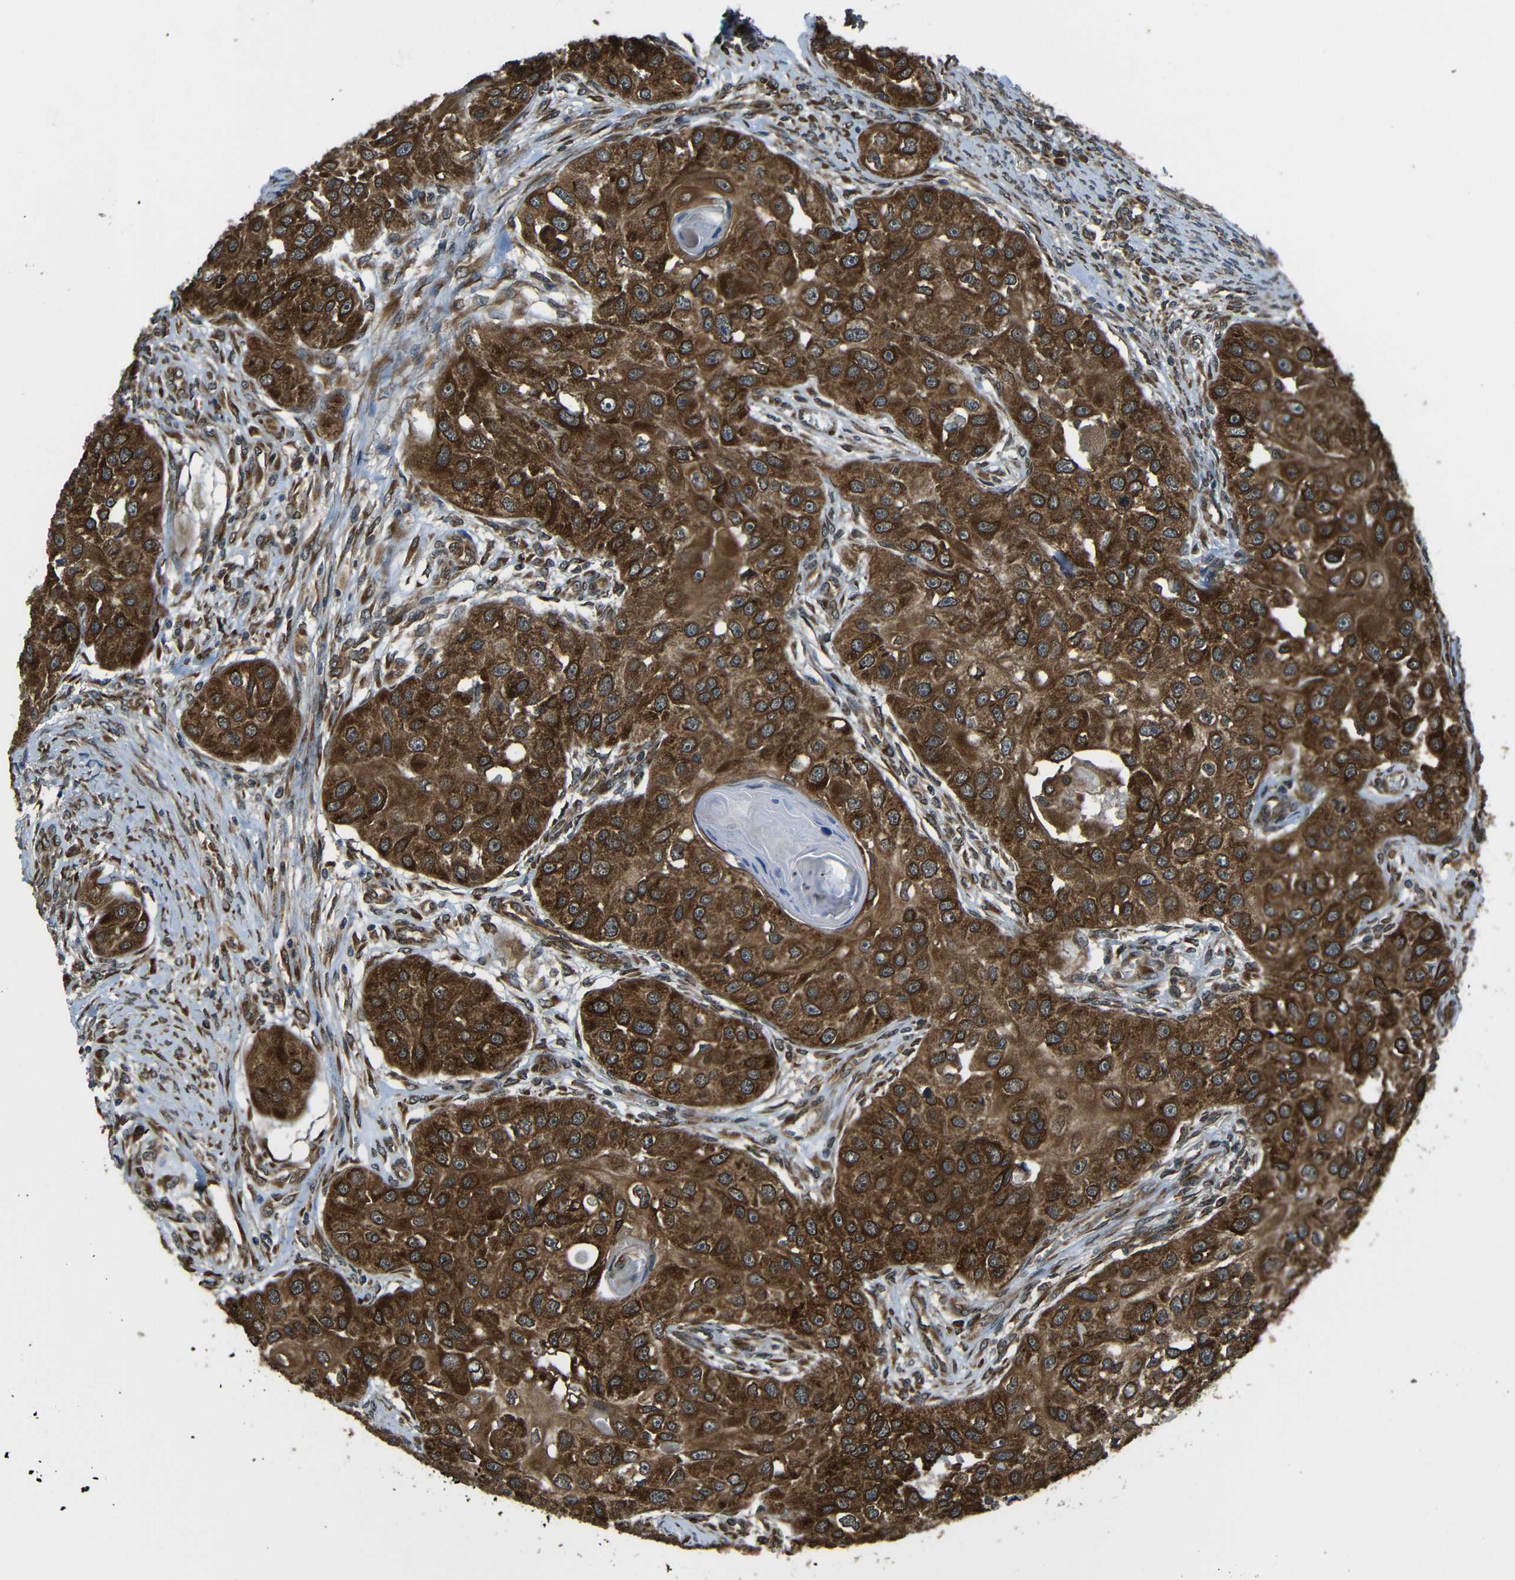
{"staining": {"intensity": "strong", "quantity": "25%-75%", "location": "cytoplasmic/membranous"}, "tissue": "head and neck cancer", "cell_type": "Tumor cells", "image_type": "cancer", "snomed": [{"axis": "morphology", "description": "Normal tissue, NOS"}, {"axis": "morphology", "description": "Squamous cell carcinoma, NOS"}, {"axis": "topography", "description": "Skeletal muscle"}, {"axis": "topography", "description": "Head-Neck"}], "caption": "Head and neck cancer (squamous cell carcinoma) stained with DAB (3,3'-diaminobenzidine) immunohistochemistry (IHC) demonstrates high levels of strong cytoplasmic/membranous staining in about 25%-75% of tumor cells.", "gene": "VAPB", "patient": {"sex": "male", "age": 51}}